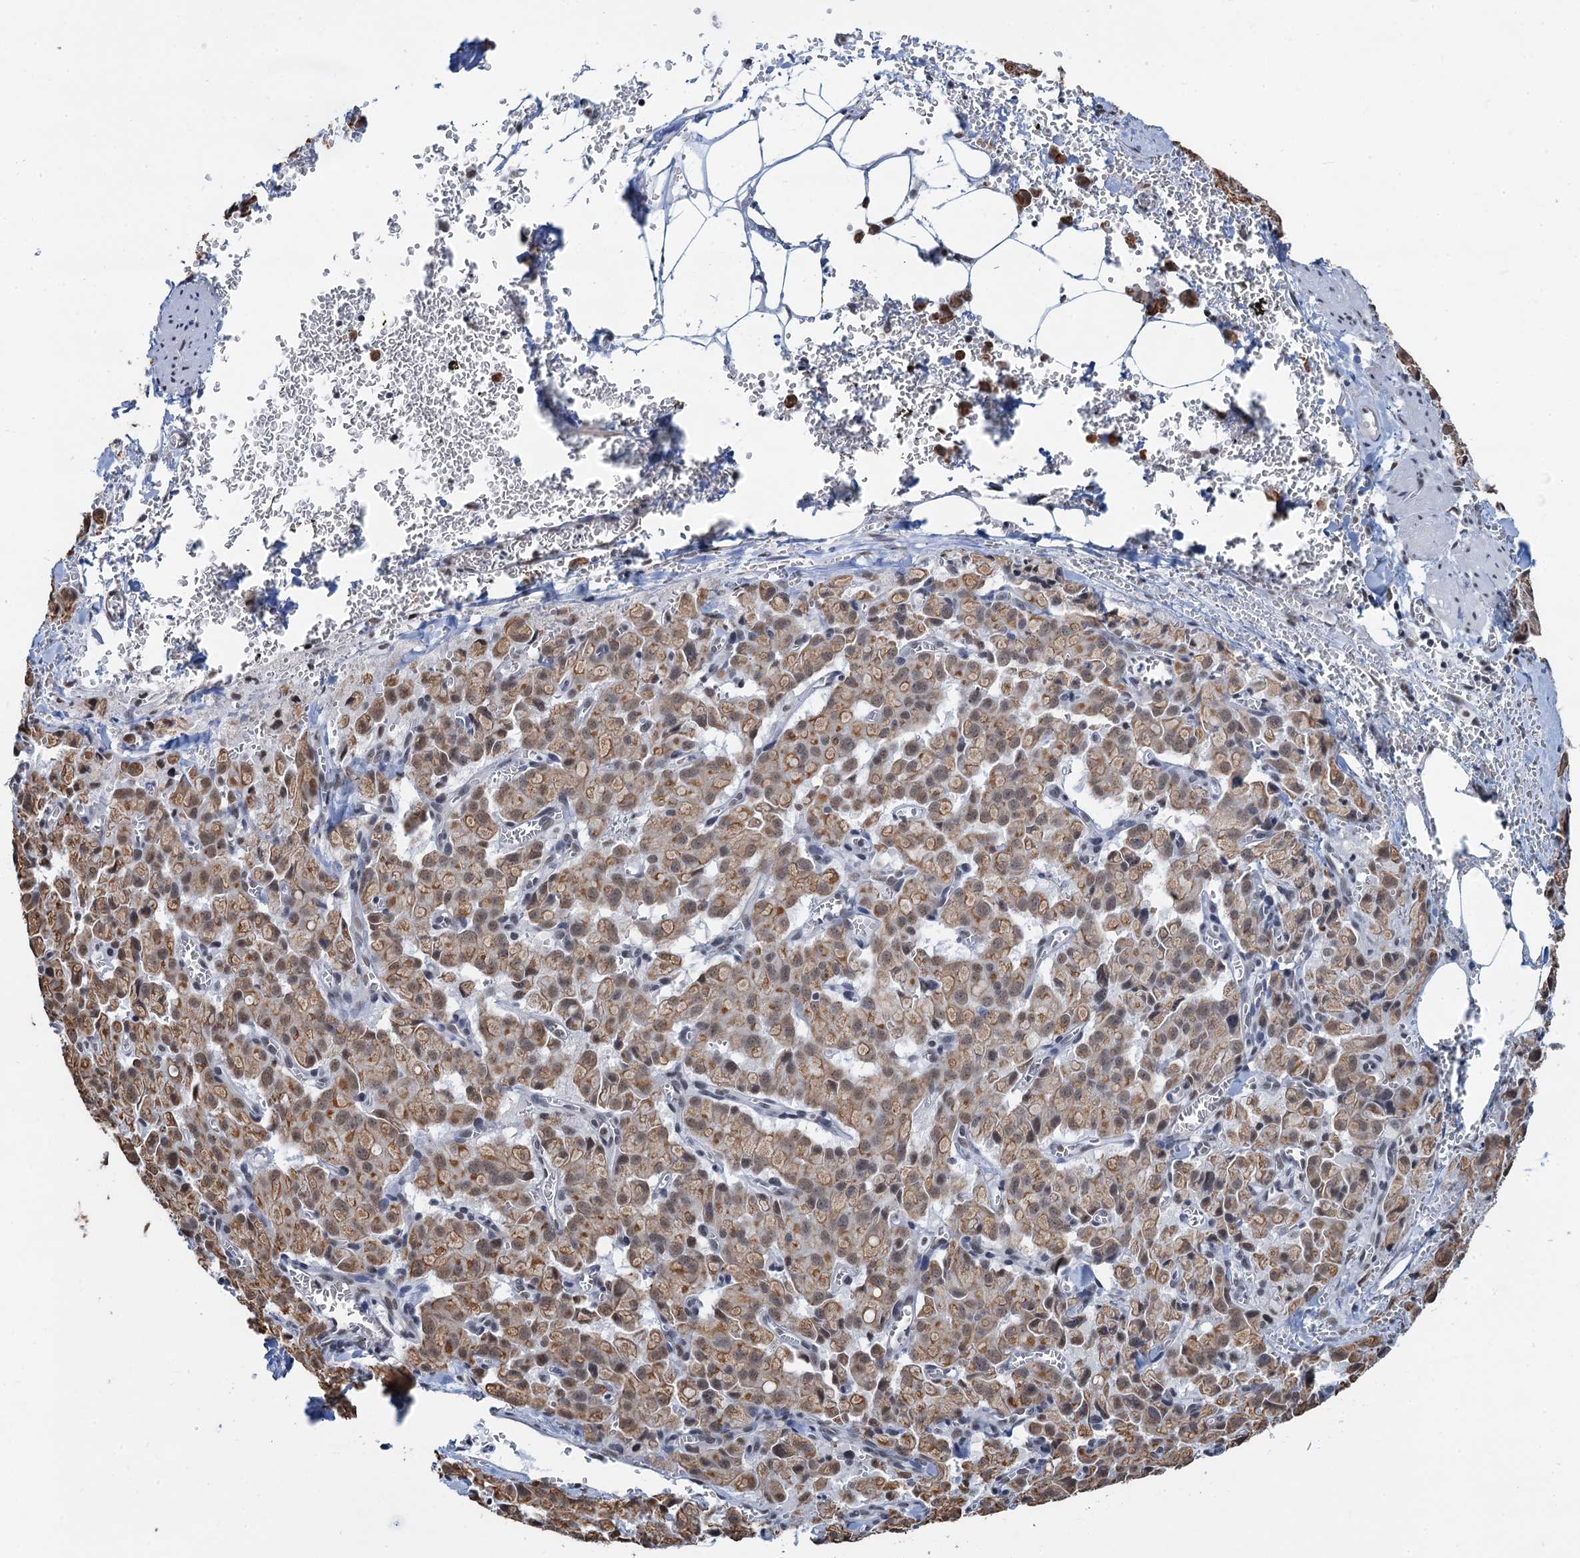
{"staining": {"intensity": "moderate", "quantity": "25%-75%", "location": "cytoplasmic/membranous,nuclear"}, "tissue": "pancreatic cancer", "cell_type": "Tumor cells", "image_type": "cancer", "snomed": [{"axis": "morphology", "description": "Adenocarcinoma, NOS"}, {"axis": "topography", "description": "Pancreas"}], "caption": "Pancreatic adenocarcinoma stained for a protein shows moderate cytoplasmic/membranous and nuclear positivity in tumor cells. (IHC, brightfield microscopy, high magnification).", "gene": "ZNF609", "patient": {"sex": "male", "age": 65}}